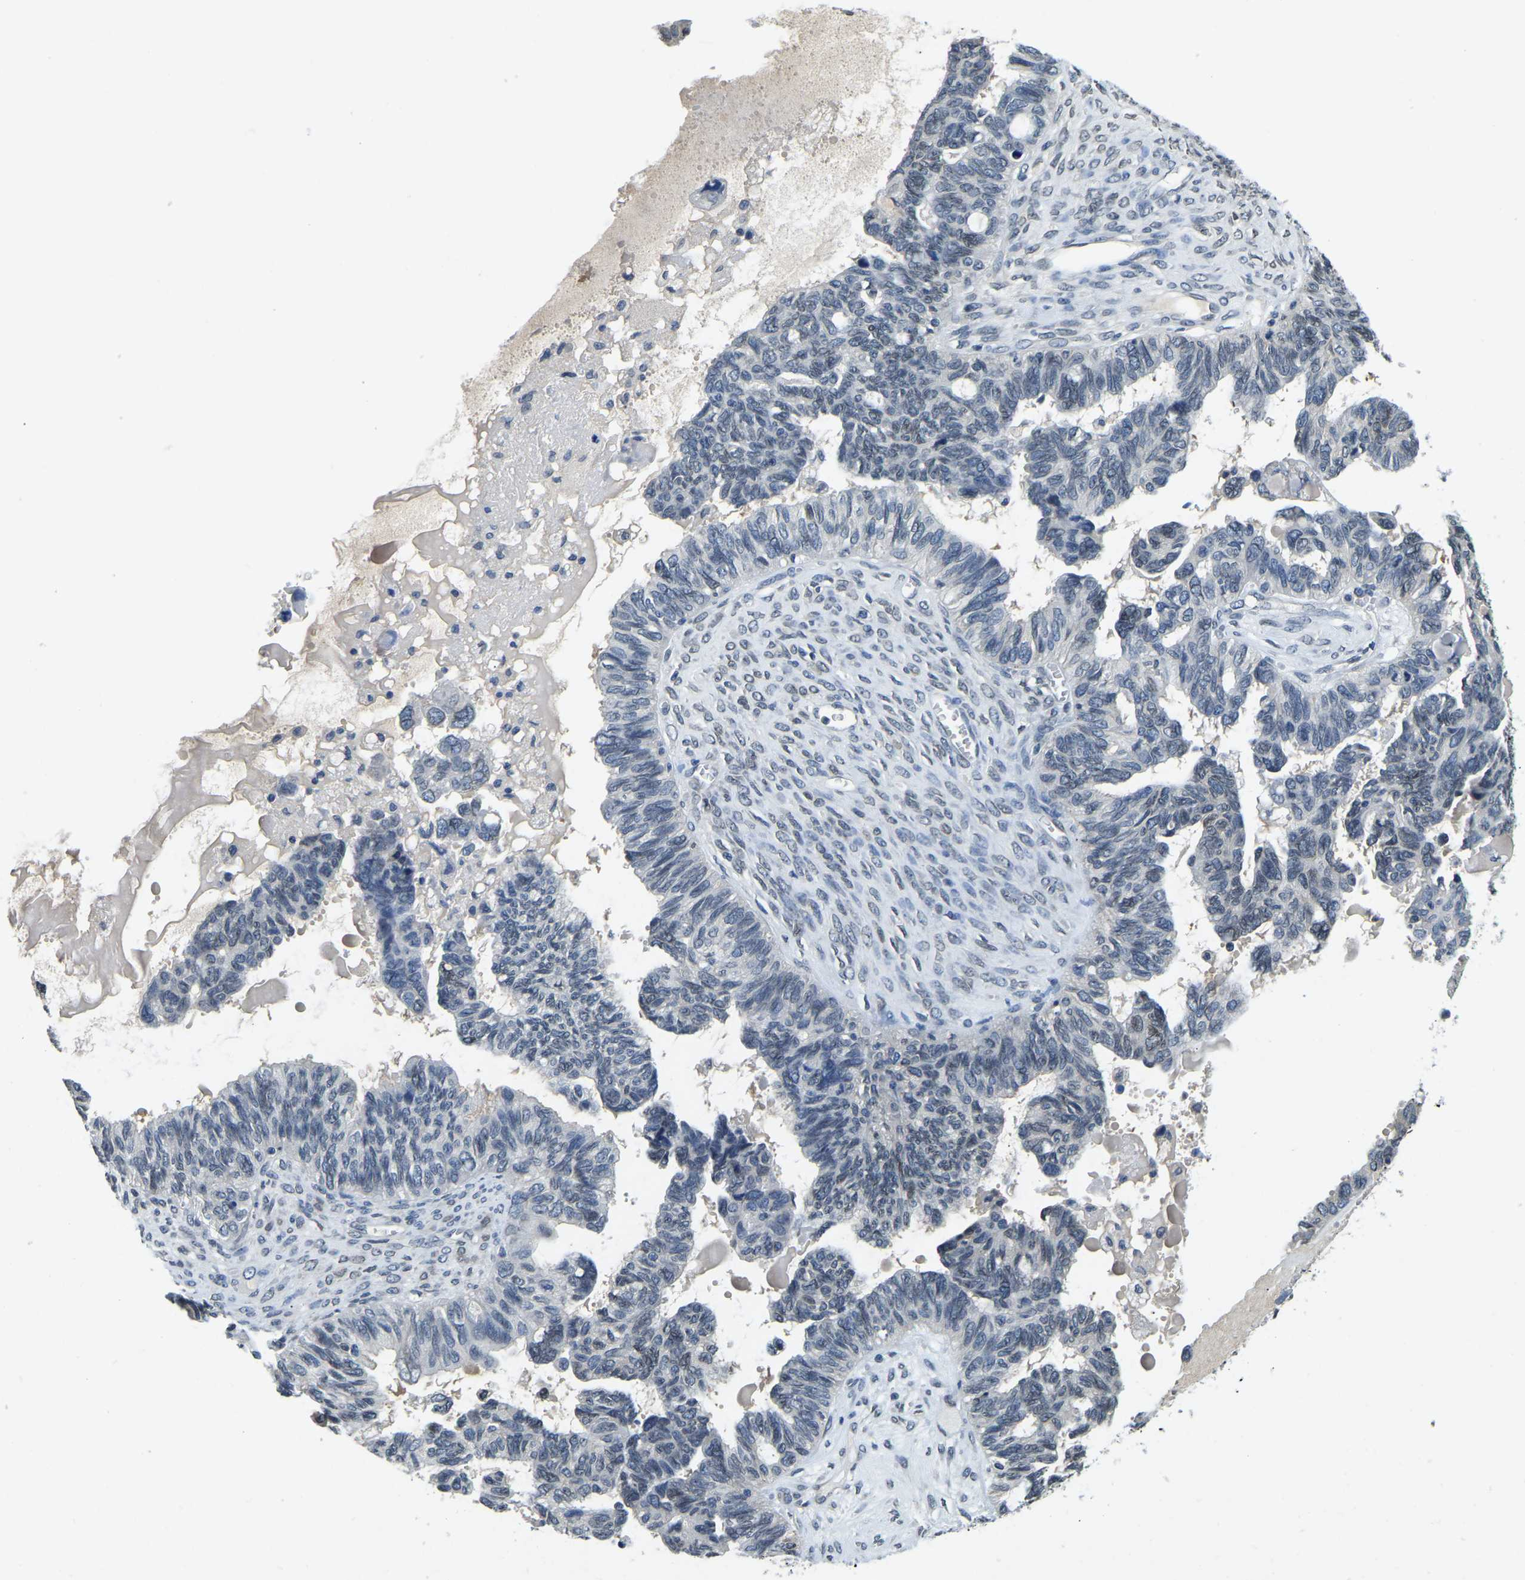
{"staining": {"intensity": "negative", "quantity": "none", "location": "none"}, "tissue": "ovarian cancer", "cell_type": "Tumor cells", "image_type": "cancer", "snomed": [{"axis": "morphology", "description": "Cystadenocarcinoma, serous, NOS"}, {"axis": "topography", "description": "Ovary"}], "caption": "Immunohistochemistry image of neoplastic tissue: human serous cystadenocarcinoma (ovarian) stained with DAB (3,3'-diaminobenzidine) demonstrates no significant protein positivity in tumor cells. The staining was performed using DAB (3,3'-diaminobenzidine) to visualize the protein expression in brown, while the nuclei were stained in blue with hematoxylin (Magnification: 20x).", "gene": "RANBP2", "patient": {"sex": "female", "age": 79}}